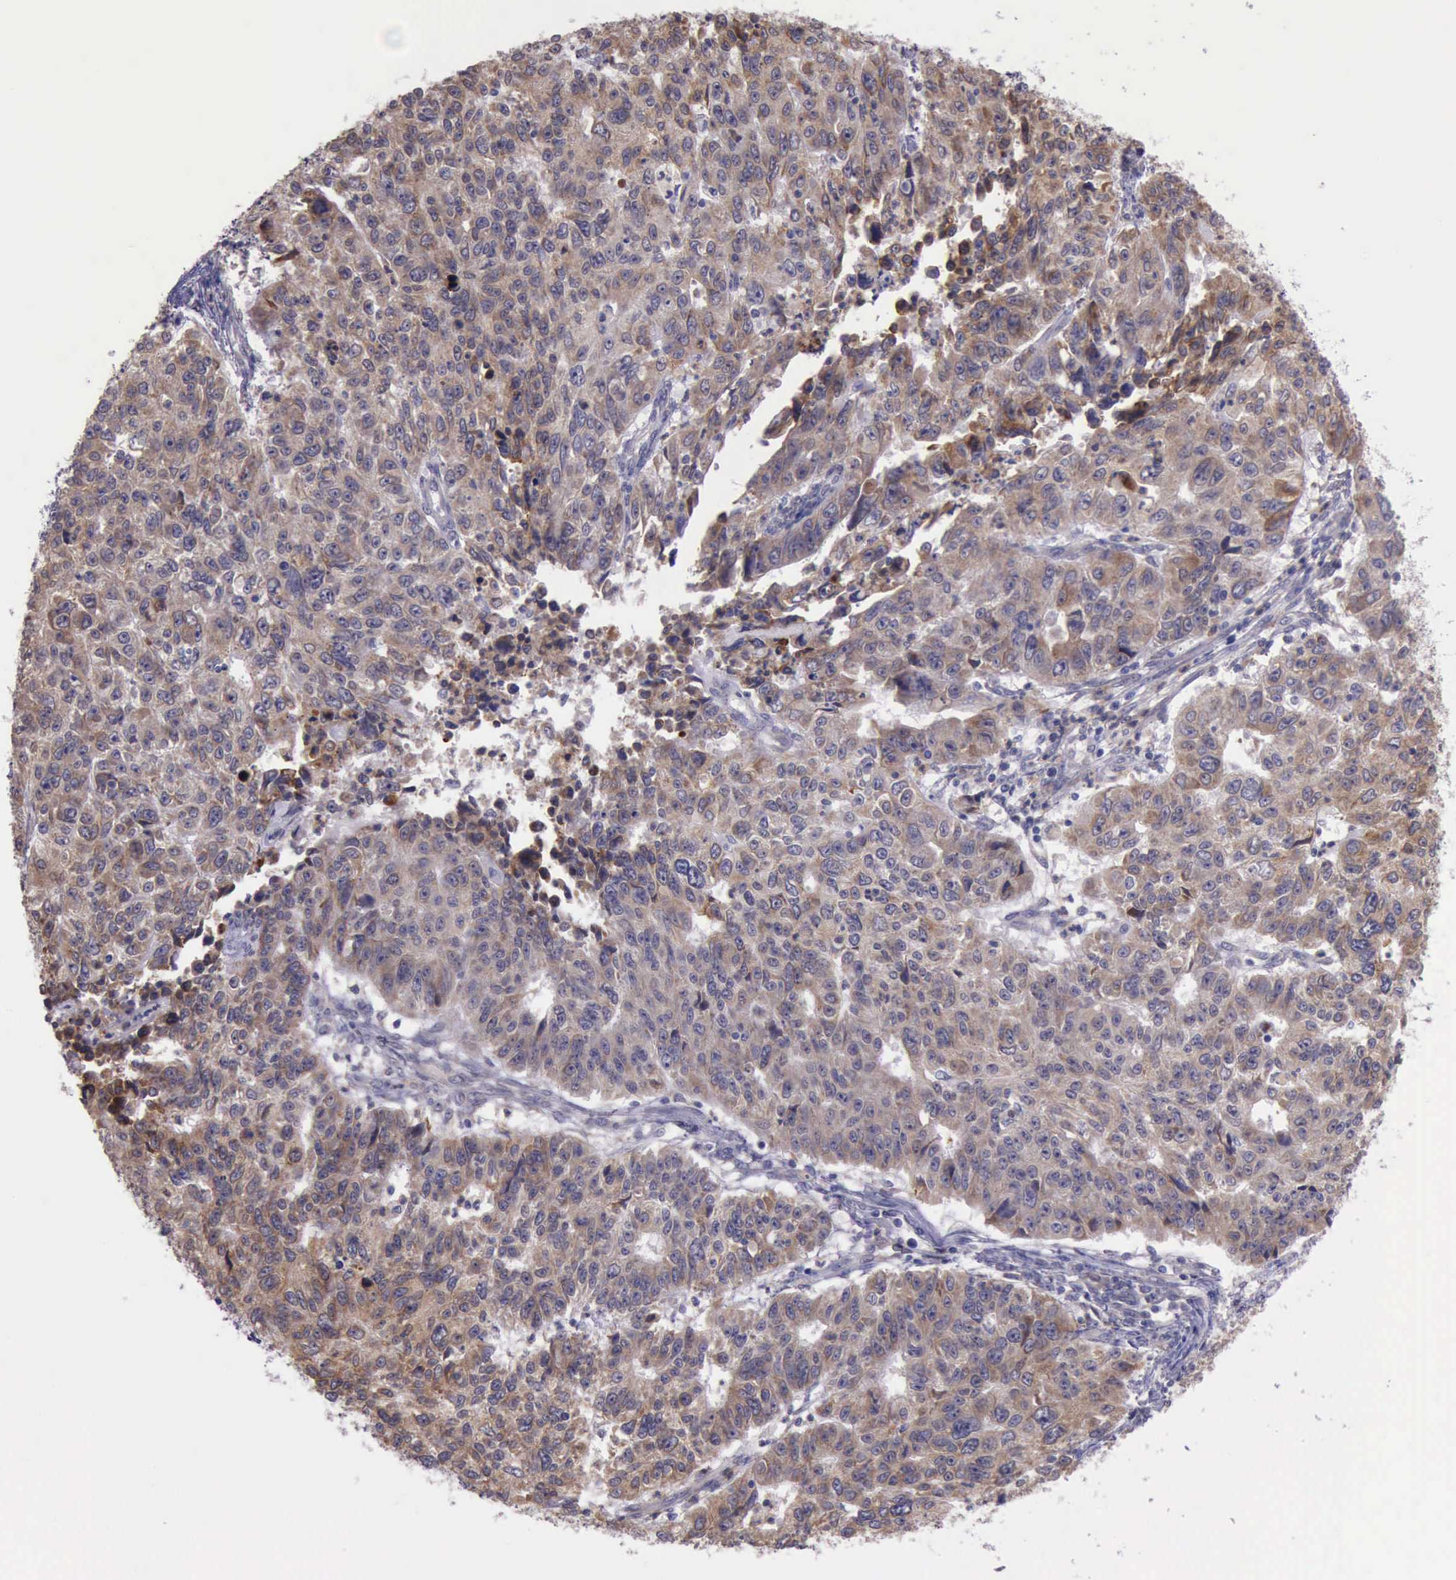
{"staining": {"intensity": "moderate", "quantity": ">75%", "location": "cytoplasmic/membranous"}, "tissue": "endometrial cancer", "cell_type": "Tumor cells", "image_type": "cancer", "snomed": [{"axis": "morphology", "description": "Adenocarcinoma, NOS"}, {"axis": "topography", "description": "Endometrium"}], "caption": "A histopathology image of endometrial cancer stained for a protein demonstrates moderate cytoplasmic/membranous brown staining in tumor cells.", "gene": "PLEK2", "patient": {"sex": "female", "age": 42}}